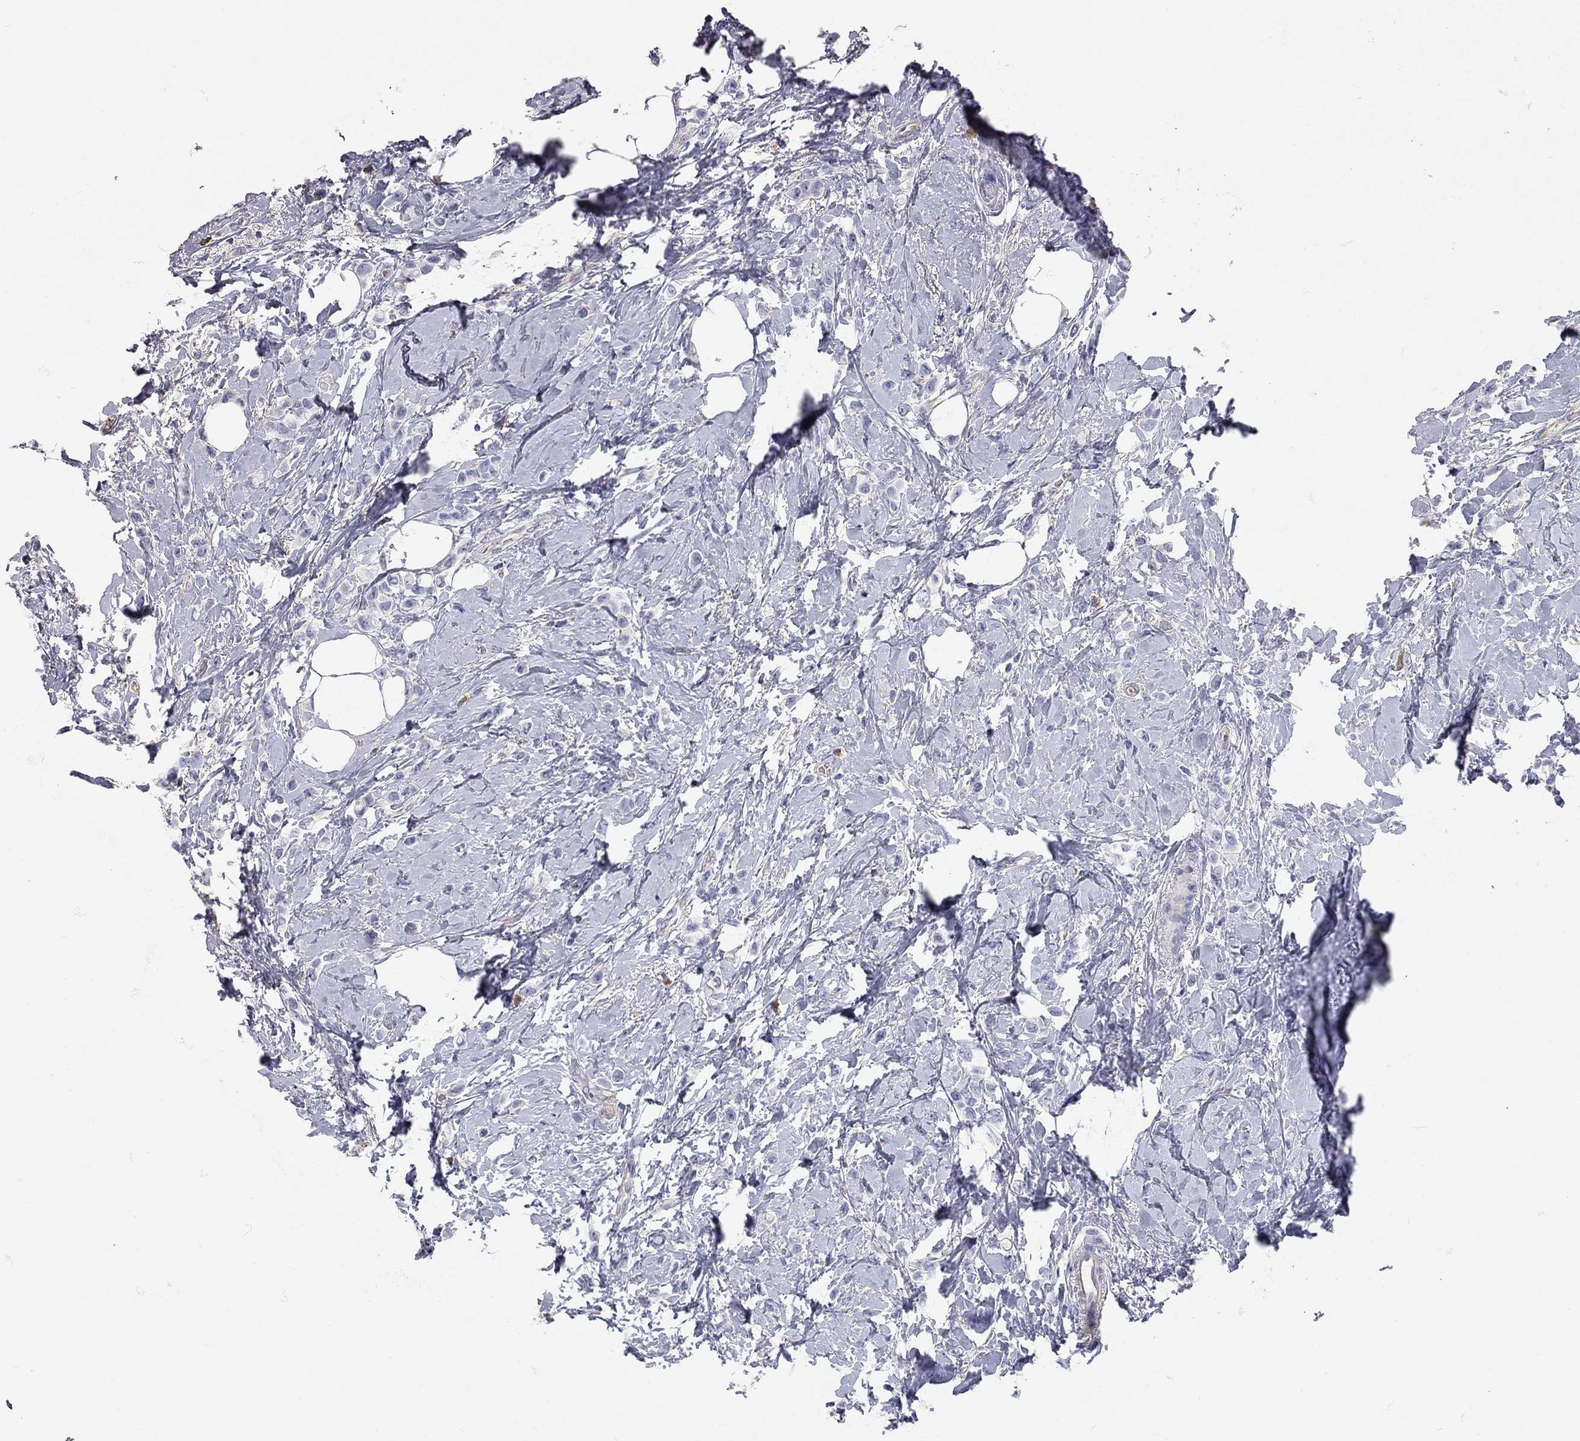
{"staining": {"intensity": "negative", "quantity": "none", "location": "none"}, "tissue": "breast cancer", "cell_type": "Tumor cells", "image_type": "cancer", "snomed": [{"axis": "morphology", "description": "Lobular carcinoma"}, {"axis": "topography", "description": "Breast"}], "caption": "Immunohistochemistry image of neoplastic tissue: human lobular carcinoma (breast) stained with DAB exhibits no significant protein expression in tumor cells. Brightfield microscopy of IHC stained with DAB (brown) and hematoxylin (blue), captured at high magnification.", "gene": "C10orf90", "patient": {"sex": "female", "age": 66}}